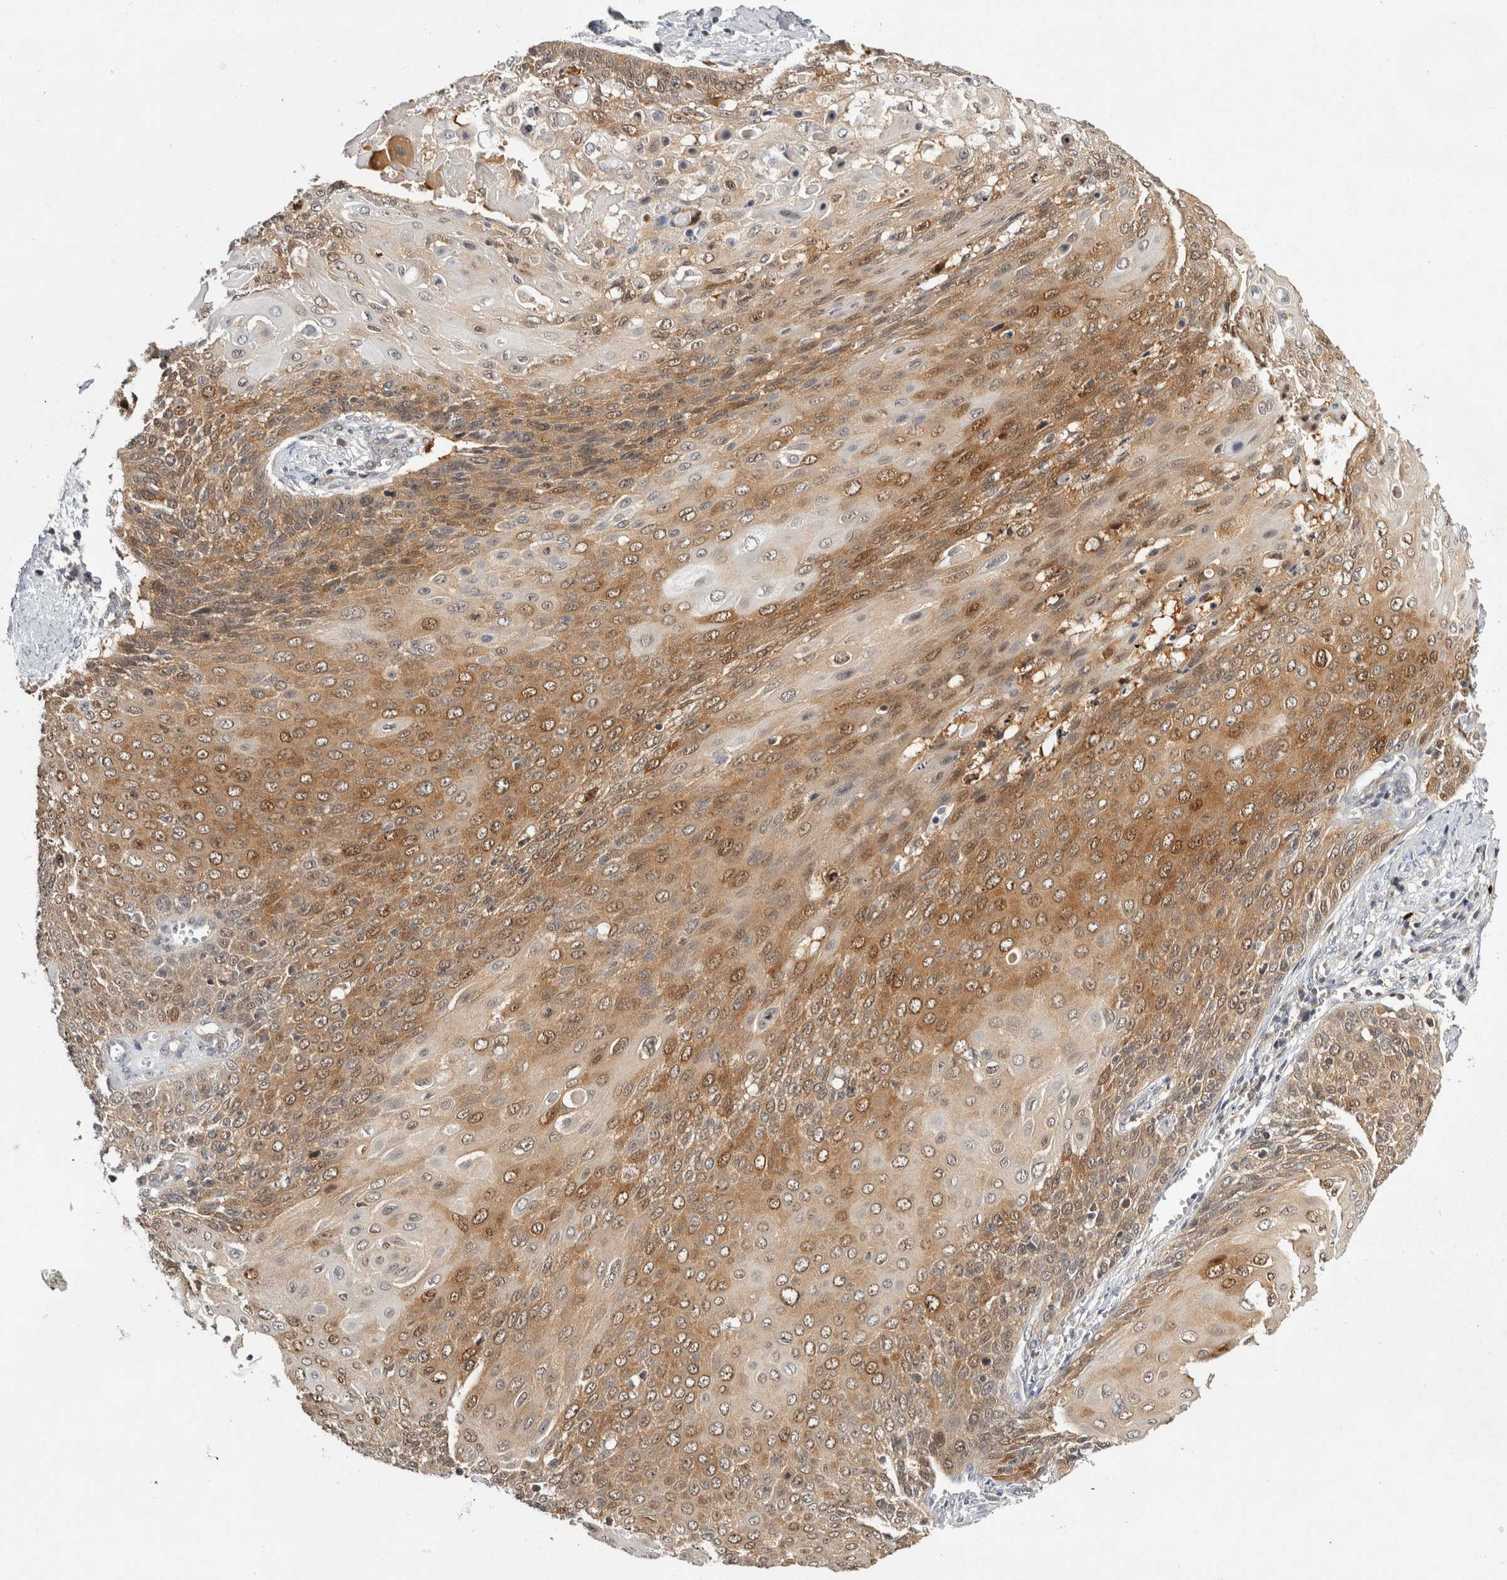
{"staining": {"intensity": "moderate", "quantity": ">75%", "location": "cytoplasmic/membranous,nuclear"}, "tissue": "cervical cancer", "cell_type": "Tumor cells", "image_type": "cancer", "snomed": [{"axis": "morphology", "description": "Squamous cell carcinoma, NOS"}, {"axis": "topography", "description": "Cervix"}], "caption": "Cervical cancer tissue shows moderate cytoplasmic/membranous and nuclear positivity in approximately >75% of tumor cells, visualized by immunohistochemistry. (Stains: DAB (3,3'-diaminobenzidine) in brown, nuclei in blue, Microscopy: brightfield microscopy at high magnification).", "gene": "ACAT2", "patient": {"sex": "female", "age": 39}}